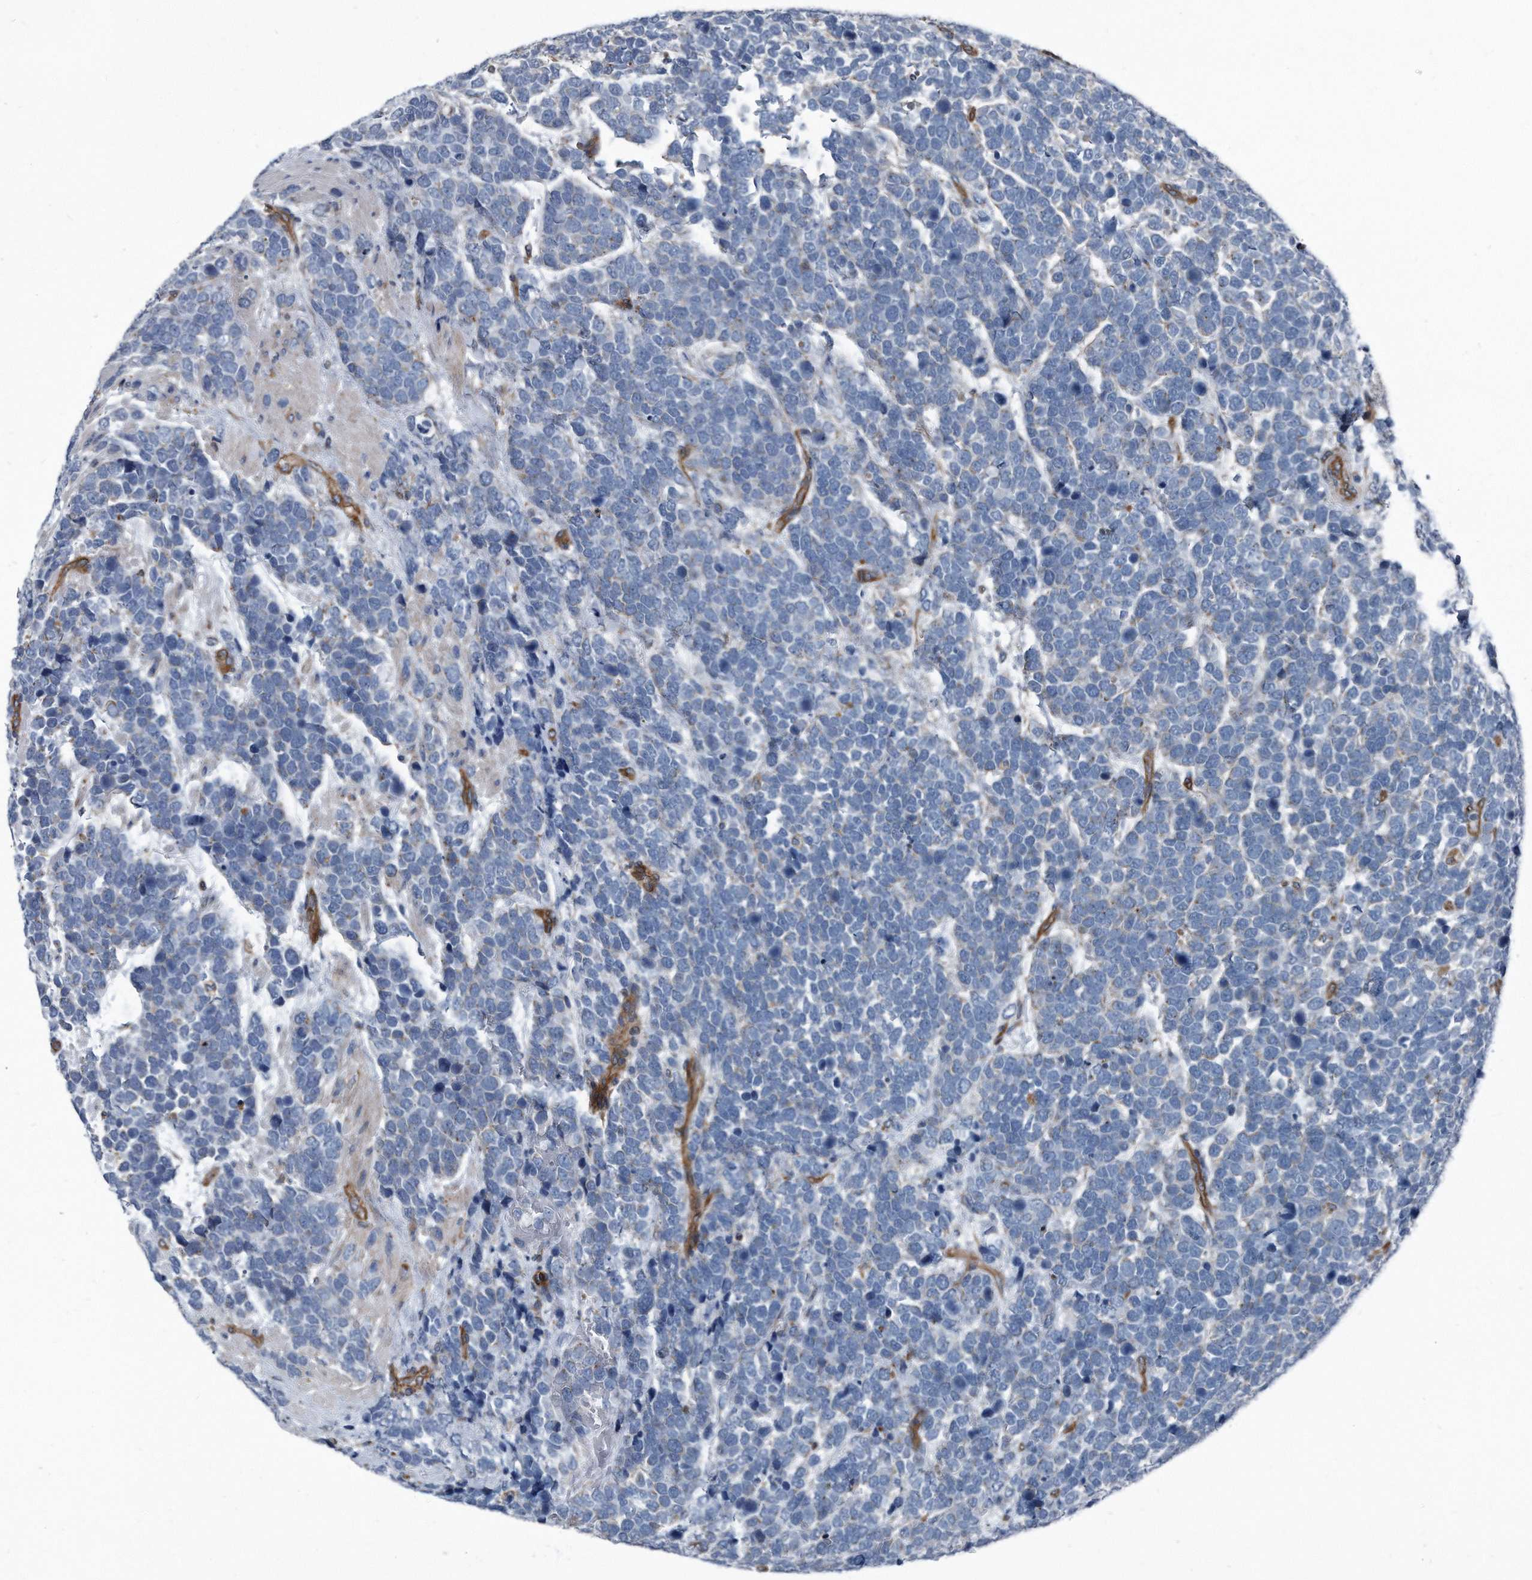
{"staining": {"intensity": "negative", "quantity": "none", "location": "none"}, "tissue": "urothelial cancer", "cell_type": "Tumor cells", "image_type": "cancer", "snomed": [{"axis": "morphology", "description": "Urothelial carcinoma, High grade"}, {"axis": "topography", "description": "Urinary bladder"}], "caption": "This is a histopathology image of IHC staining of urothelial carcinoma (high-grade), which shows no expression in tumor cells.", "gene": "PLEC", "patient": {"sex": "female", "age": 82}}